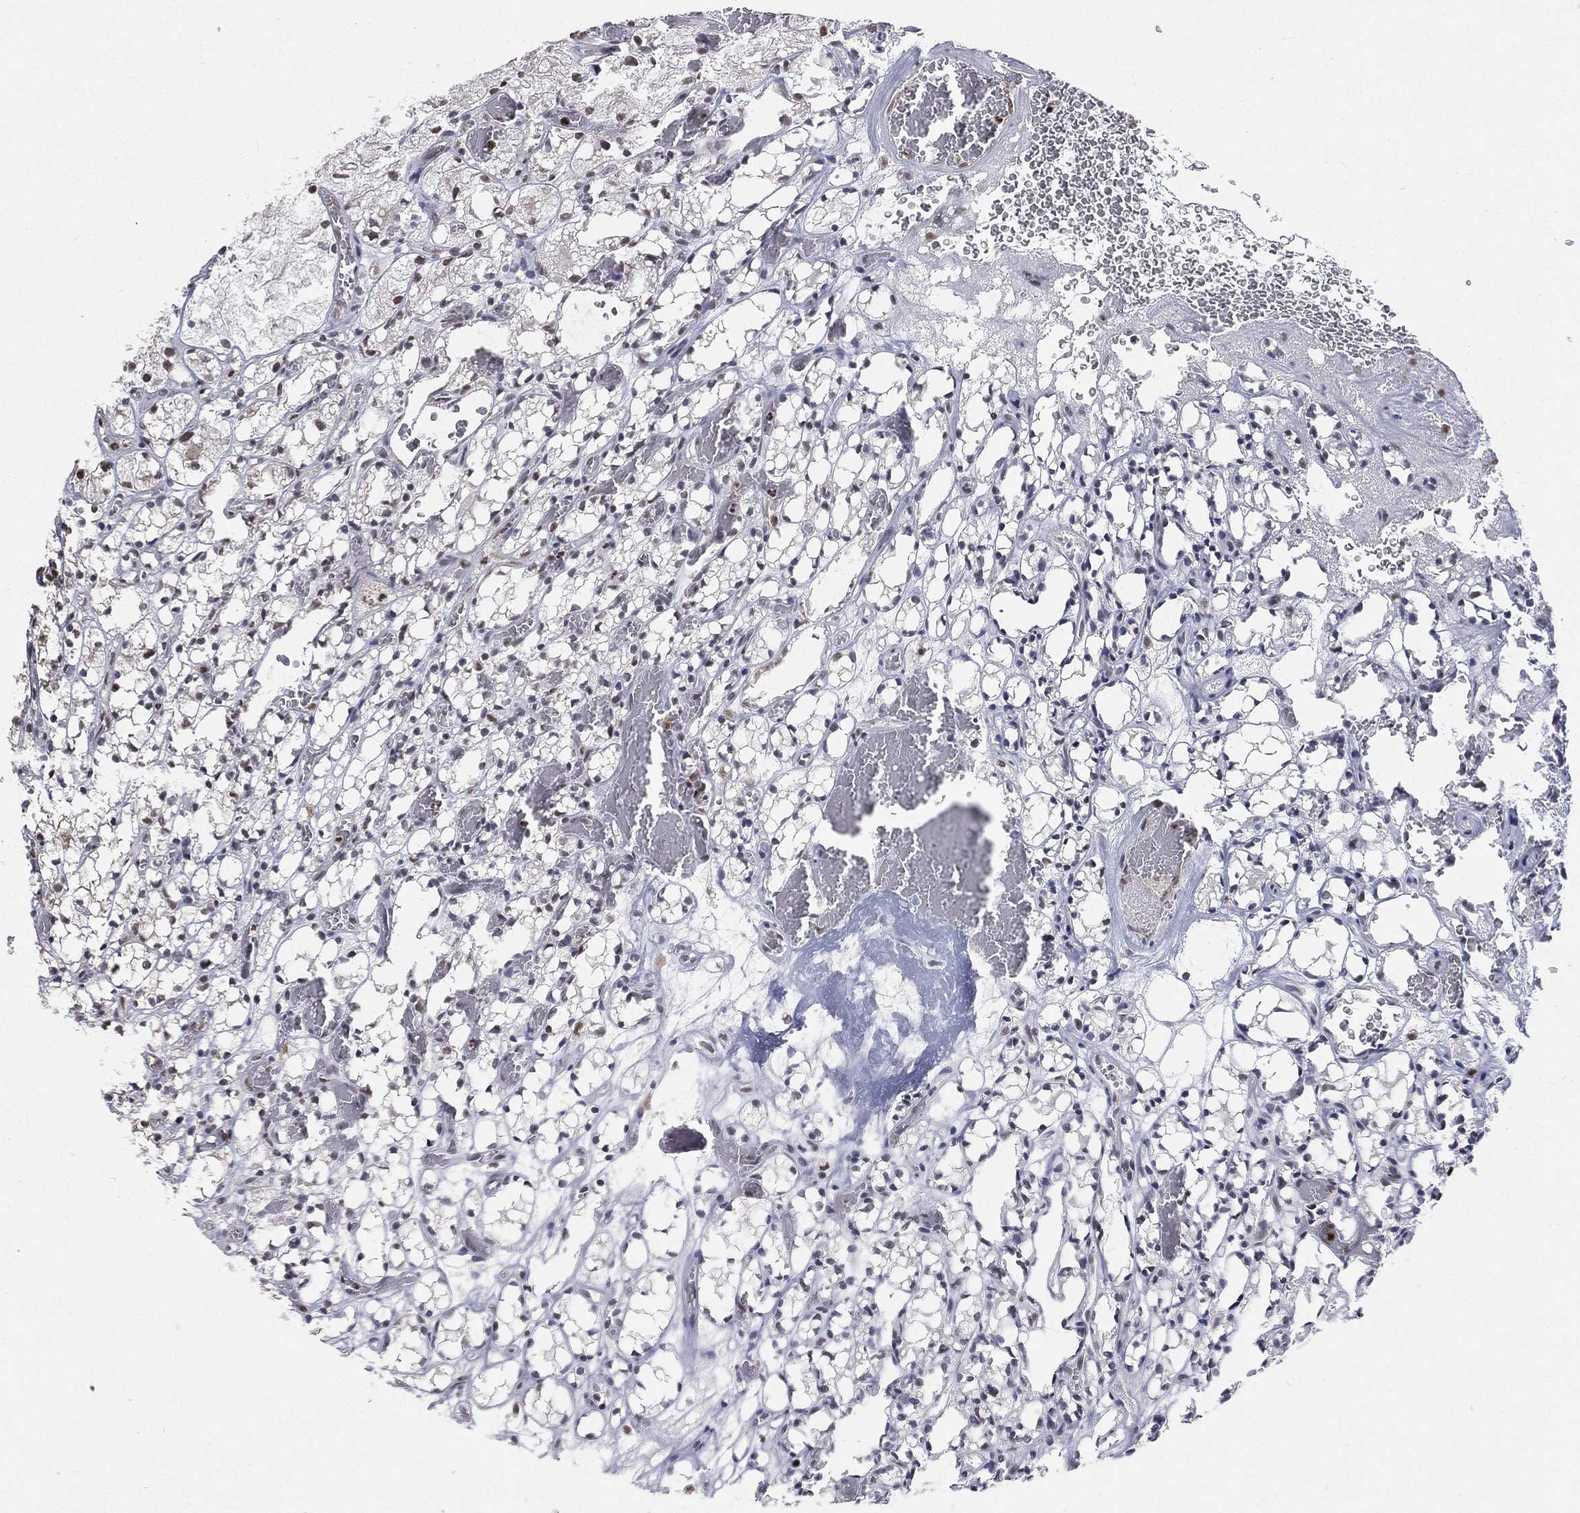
{"staining": {"intensity": "negative", "quantity": "none", "location": "none"}, "tissue": "renal cancer", "cell_type": "Tumor cells", "image_type": "cancer", "snomed": [{"axis": "morphology", "description": "Adenocarcinoma, NOS"}, {"axis": "topography", "description": "Kidney"}], "caption": "Tumor cells are negative for brown protein staining in renal cancer (adenocarcinoma).", "gene": "POLB", "patient": {"sex": "female", "age": 69}}